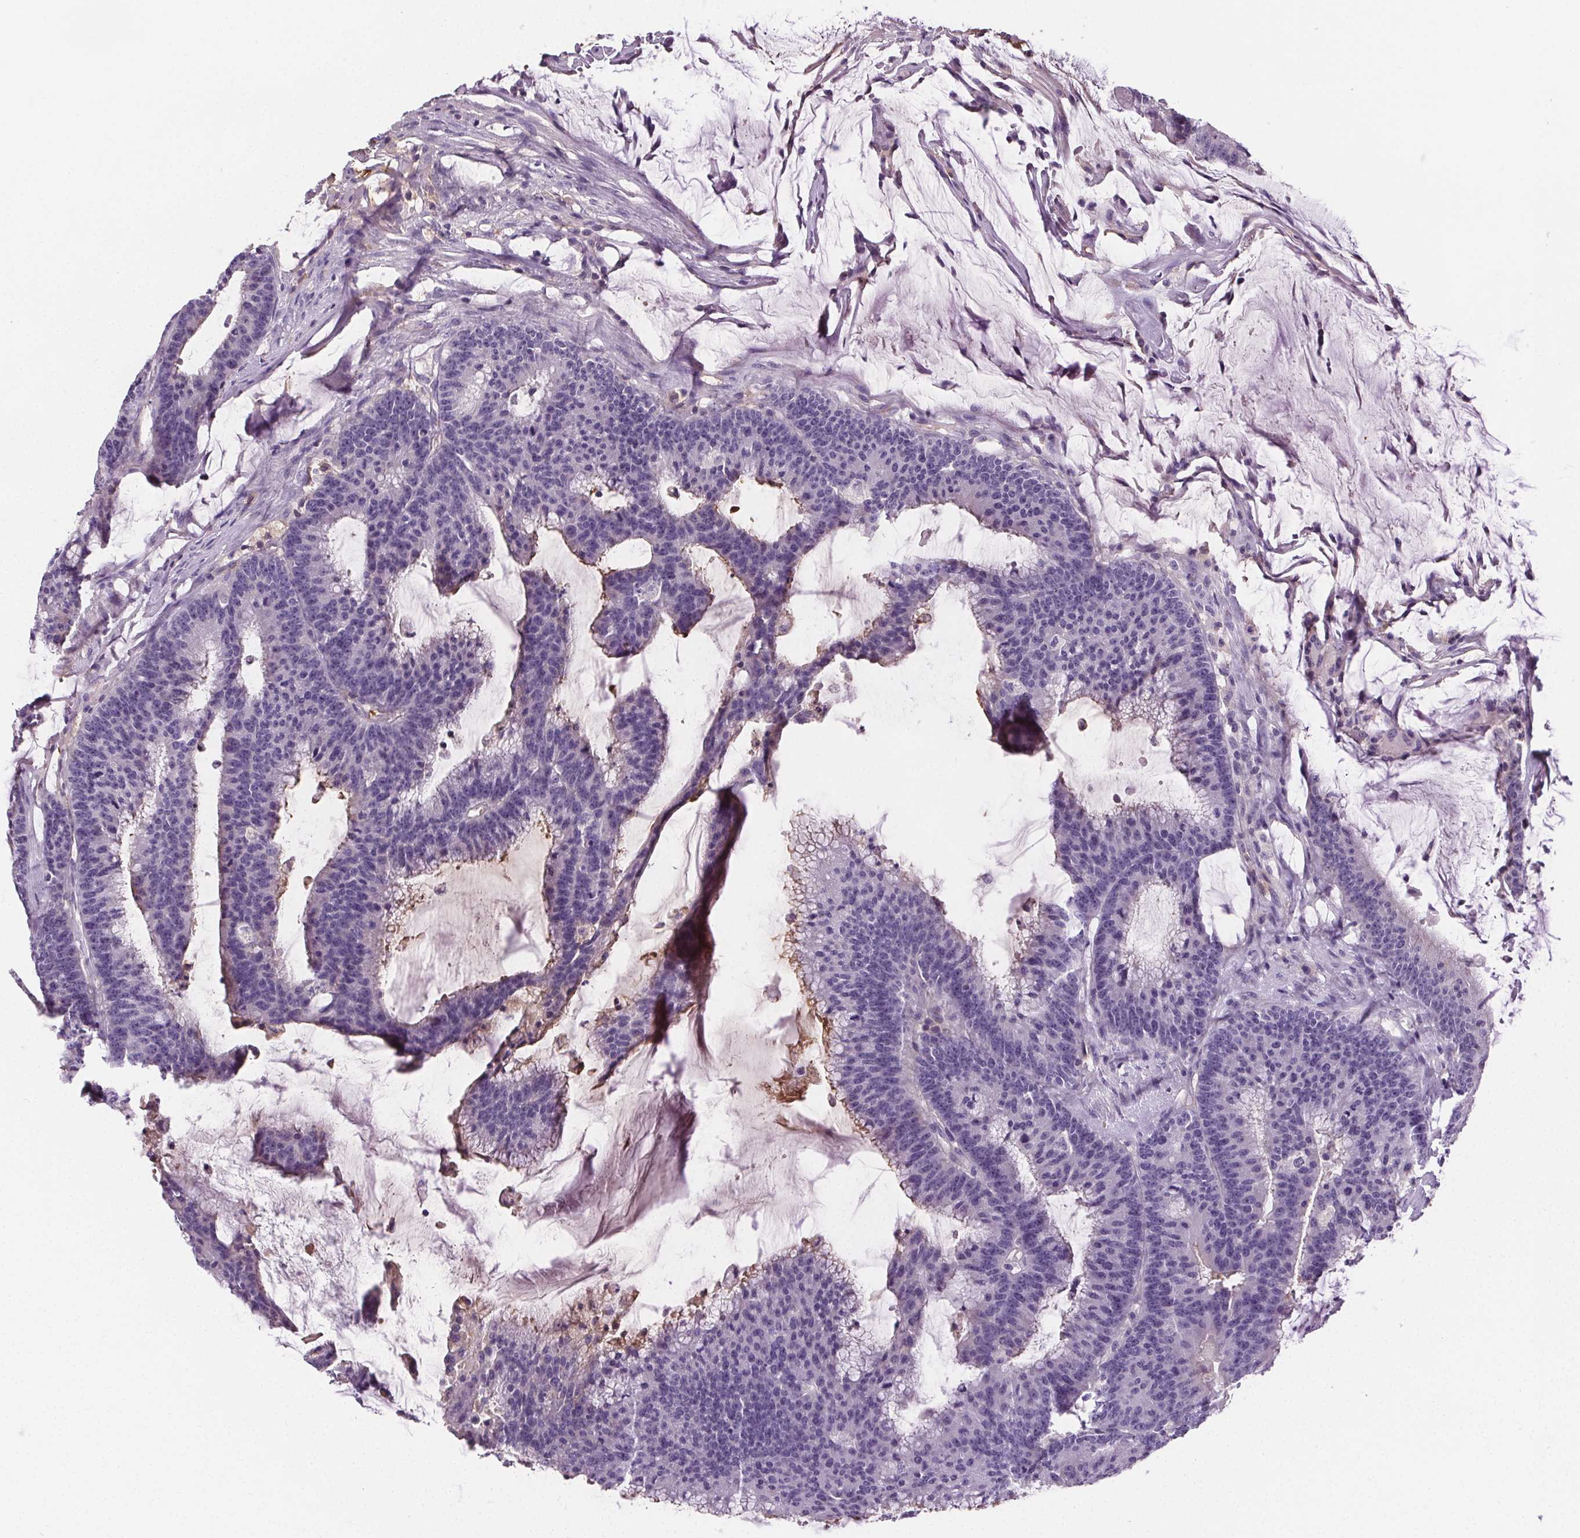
{"staining": {"intensity": "negative", "quantity": "none", "location": "none"}, "tissue": "colorectal cancer", "cell_type": "Tumor cells", "image_type": "cancer", "snomed": [{"axis": "morphology", "description": "Adenocarcinoma, NOS"}, {"axis": "topography", "description": "Colon"}], "caption": "Protein analysis of adenocarcinoma (colorectal) exhibits no significant positivity in tumor cells. The staining was performed using DAB (3,3'-diaminobenzidine) to visualize the protein expression in brown, while the nuclei were stained in blue with hematoxylin (Magnification: 20x).", "gene": "CD5L", "patient": {"sex": "female", "age": 78}}